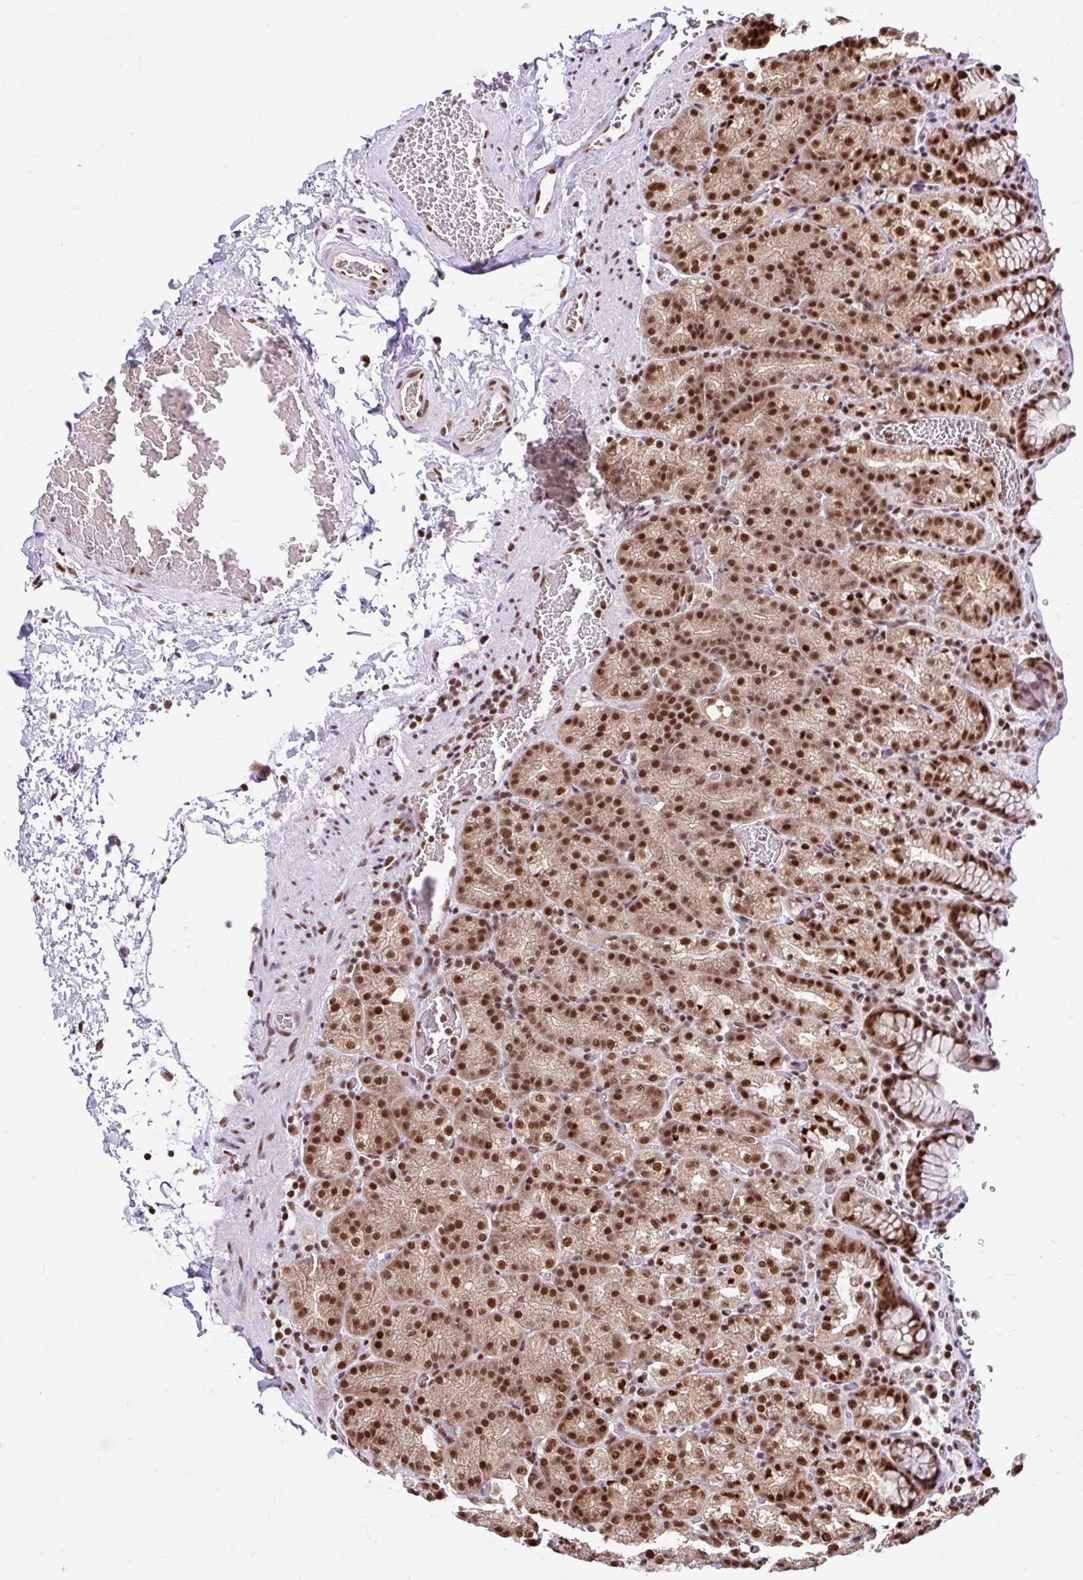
{"staining": {"intensity": "strong", "quantity": ">75%", "location": "cytoplasmic/membranous,nuclear"}, "tissue": "stomach", "cell_type": "Glandular cells", "image_type": "normal", "snomed": [{"axis": "morphology", "description": "Normal tissue, NOS"}, {"axis": "topography", "description": "Stomach, upper"}], "caption": "Benign stomach shows strong cytoplasmic/membranous,nuclear staining in approximately >75% of glandular cells, visualized by immunohistochemistry.", "gene": "ABCA9", "patient": {"sex": "female", "age": 81}}